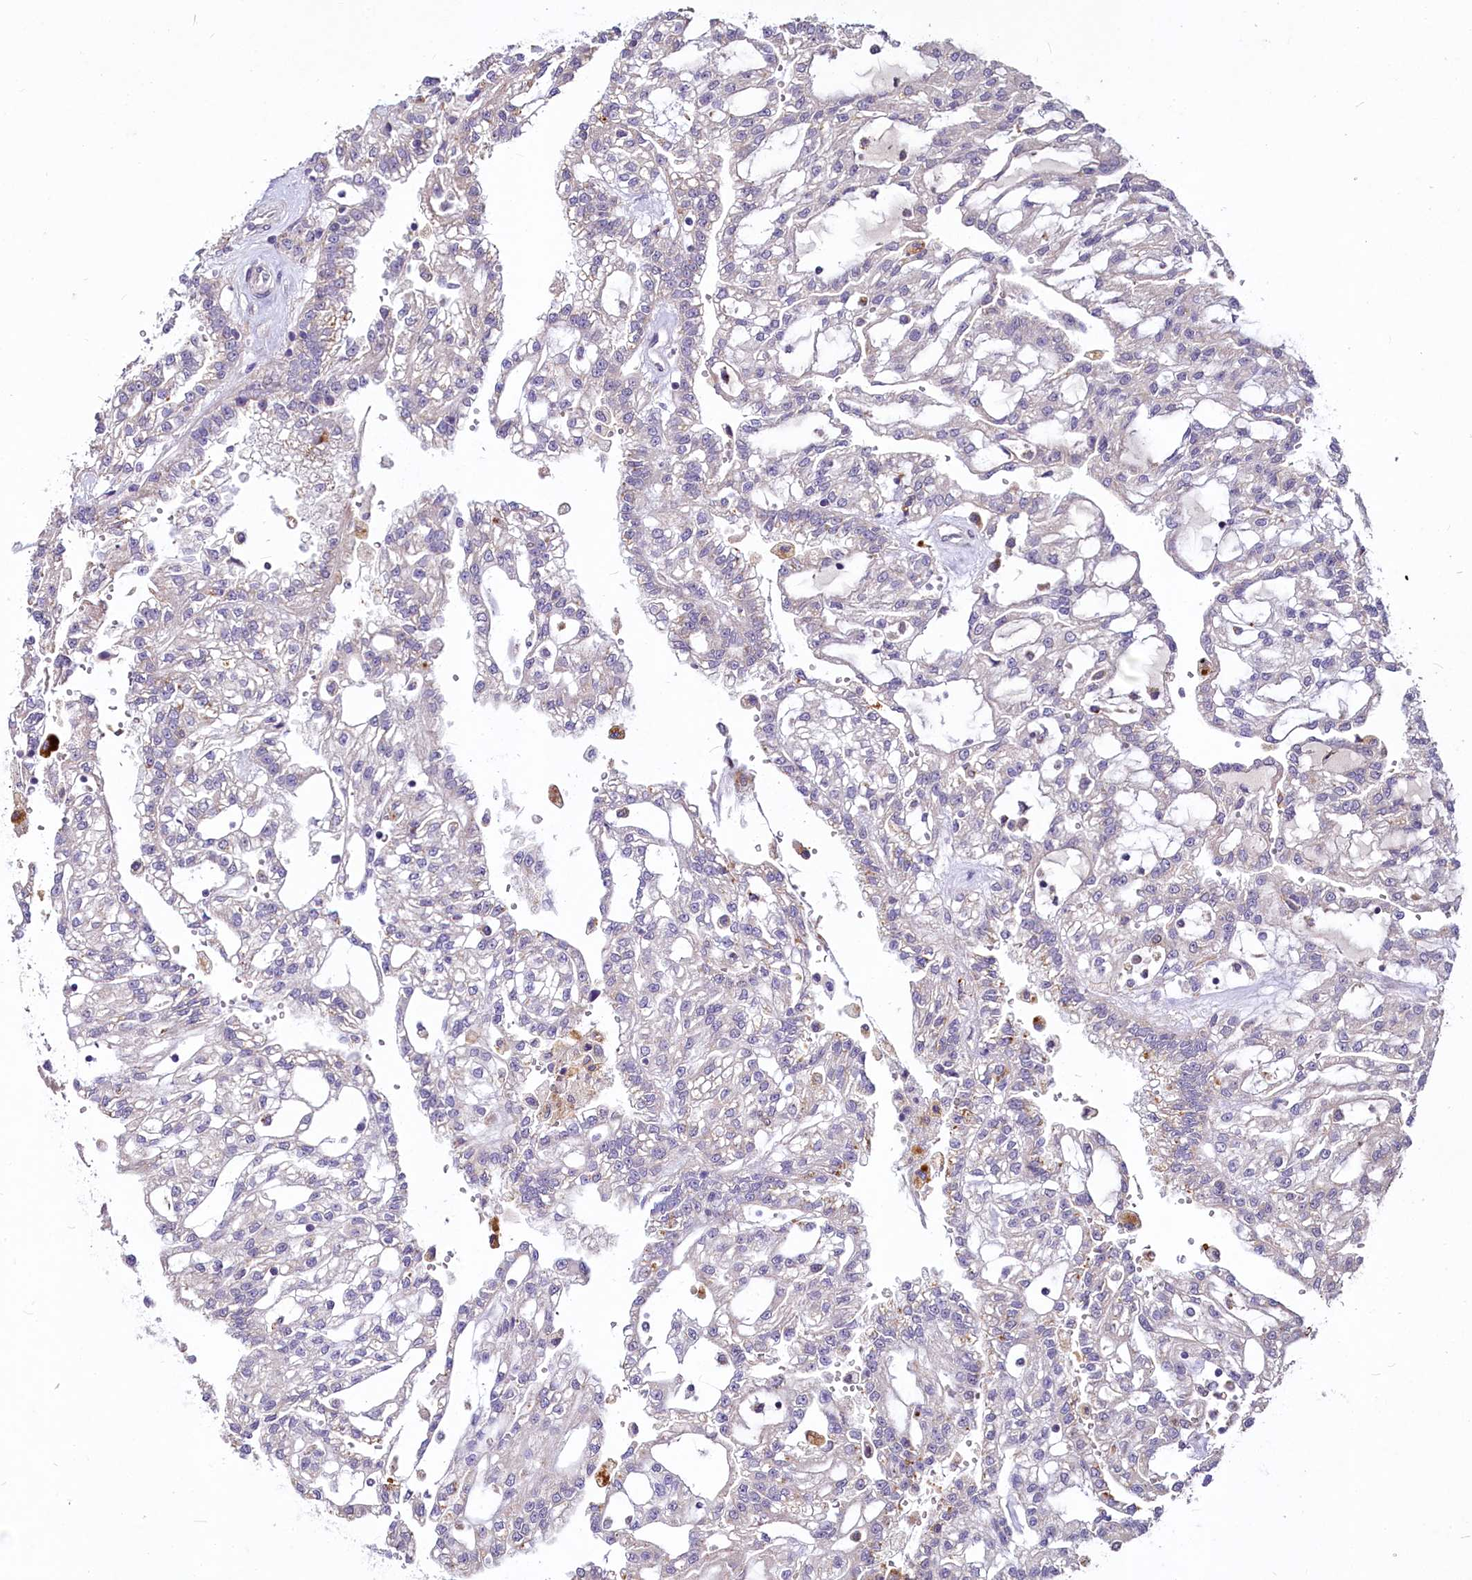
{"staining": {"intensity": "negative", "quantity": "none", "location": "none"}, "tissue": "renal cancer", "cell_type": "Tumor cells", "image_type": "cancer", "snomed": [{"axis": "morphology", "description": "Adenocarcinoma, NOS"}, {"axis": "topography", "description": "Kidney"}], "caption": "This is a histopathology image of immunohistochemistry (IHC) staining of renal cancer (adenocarcinoma), which shows no expression in tumor cells.", "gene": "C11orf86", "patient": {"sex": "male", "age": 63}}